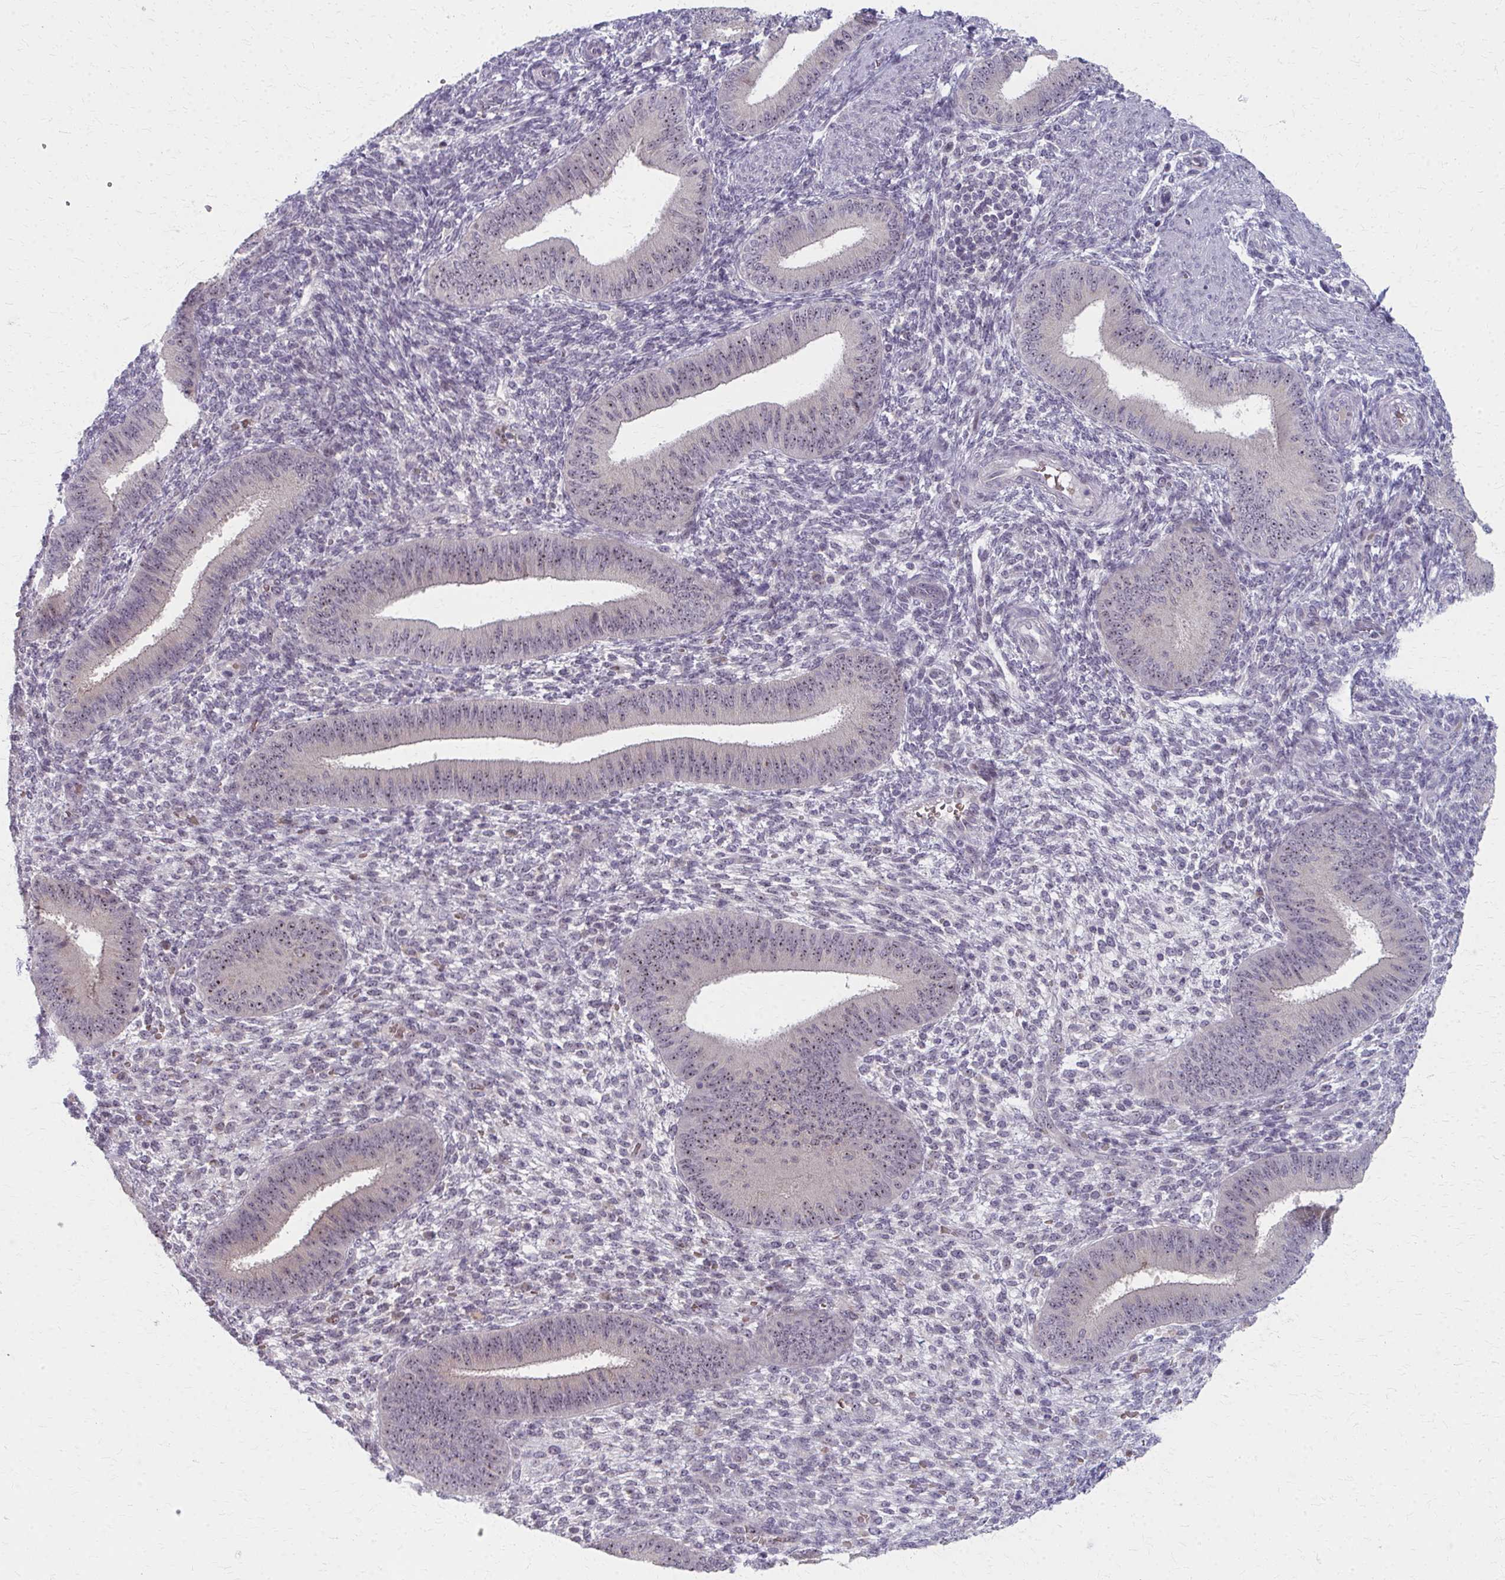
{"staining": {"intensity": "negative", "quantity": "none", "location": "none"}, "tissue": "endometrium", "cell_type": "Cells in endometrial stroma", "image_type": "normal", "snomed": [{"axis": "morphology", "description": "Normal tissue, NOS"}, {"axis": "topography", "description": "Endometrium"}], "caption": "Immunohistochemistry (IHC) photomicrograph of benign endometrium stained for a protein (brown), which shows no staining in cells in endometrial stroma.", "gene": "NUDT16", "patient": {"sex": "female", "age": 39}}